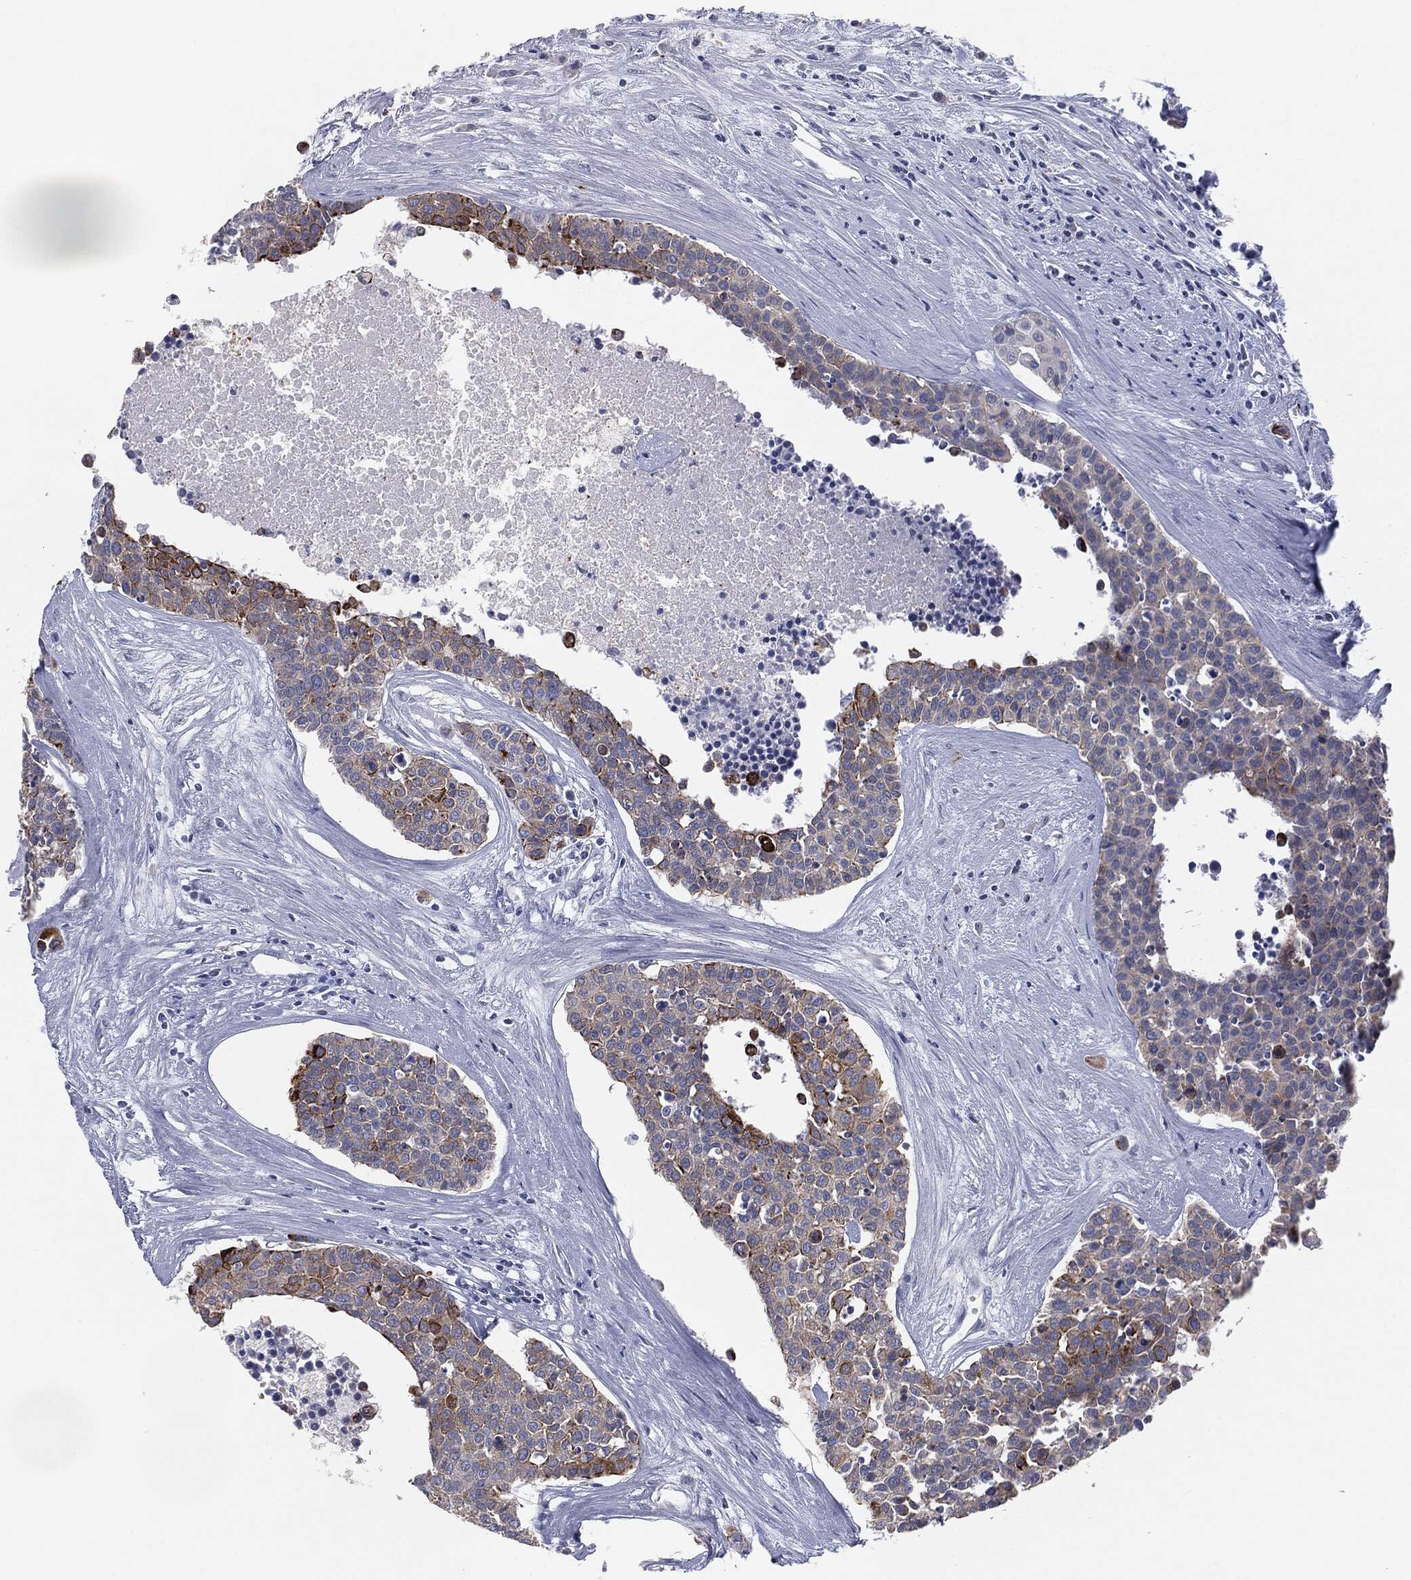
{"staining": {"intensity": "strong", "quantity": "<25%", "location": "cytoplasmic/membranous"}, "tissue": "carcinoid", "cell_type": "Tumor cells", "image_type": "cancer", "snomed": [{"axis": "morphology", "description": "Carcinoid, malignant, NOS"}, {"axis": "topography", "description": "Colon"}], "caption": "IHC photomicrograph of neoplastic tissue: carcinoid (malignant) stained using immunohistochemistry reveals medium levels of strong protein expression localized specifically in the cytoplasmic/membranous of tumor cells, appearing as a cytoplasmic/membranous brown color.", "gene": "MUC1", "patient": {"sex": "male", "age": 81}}